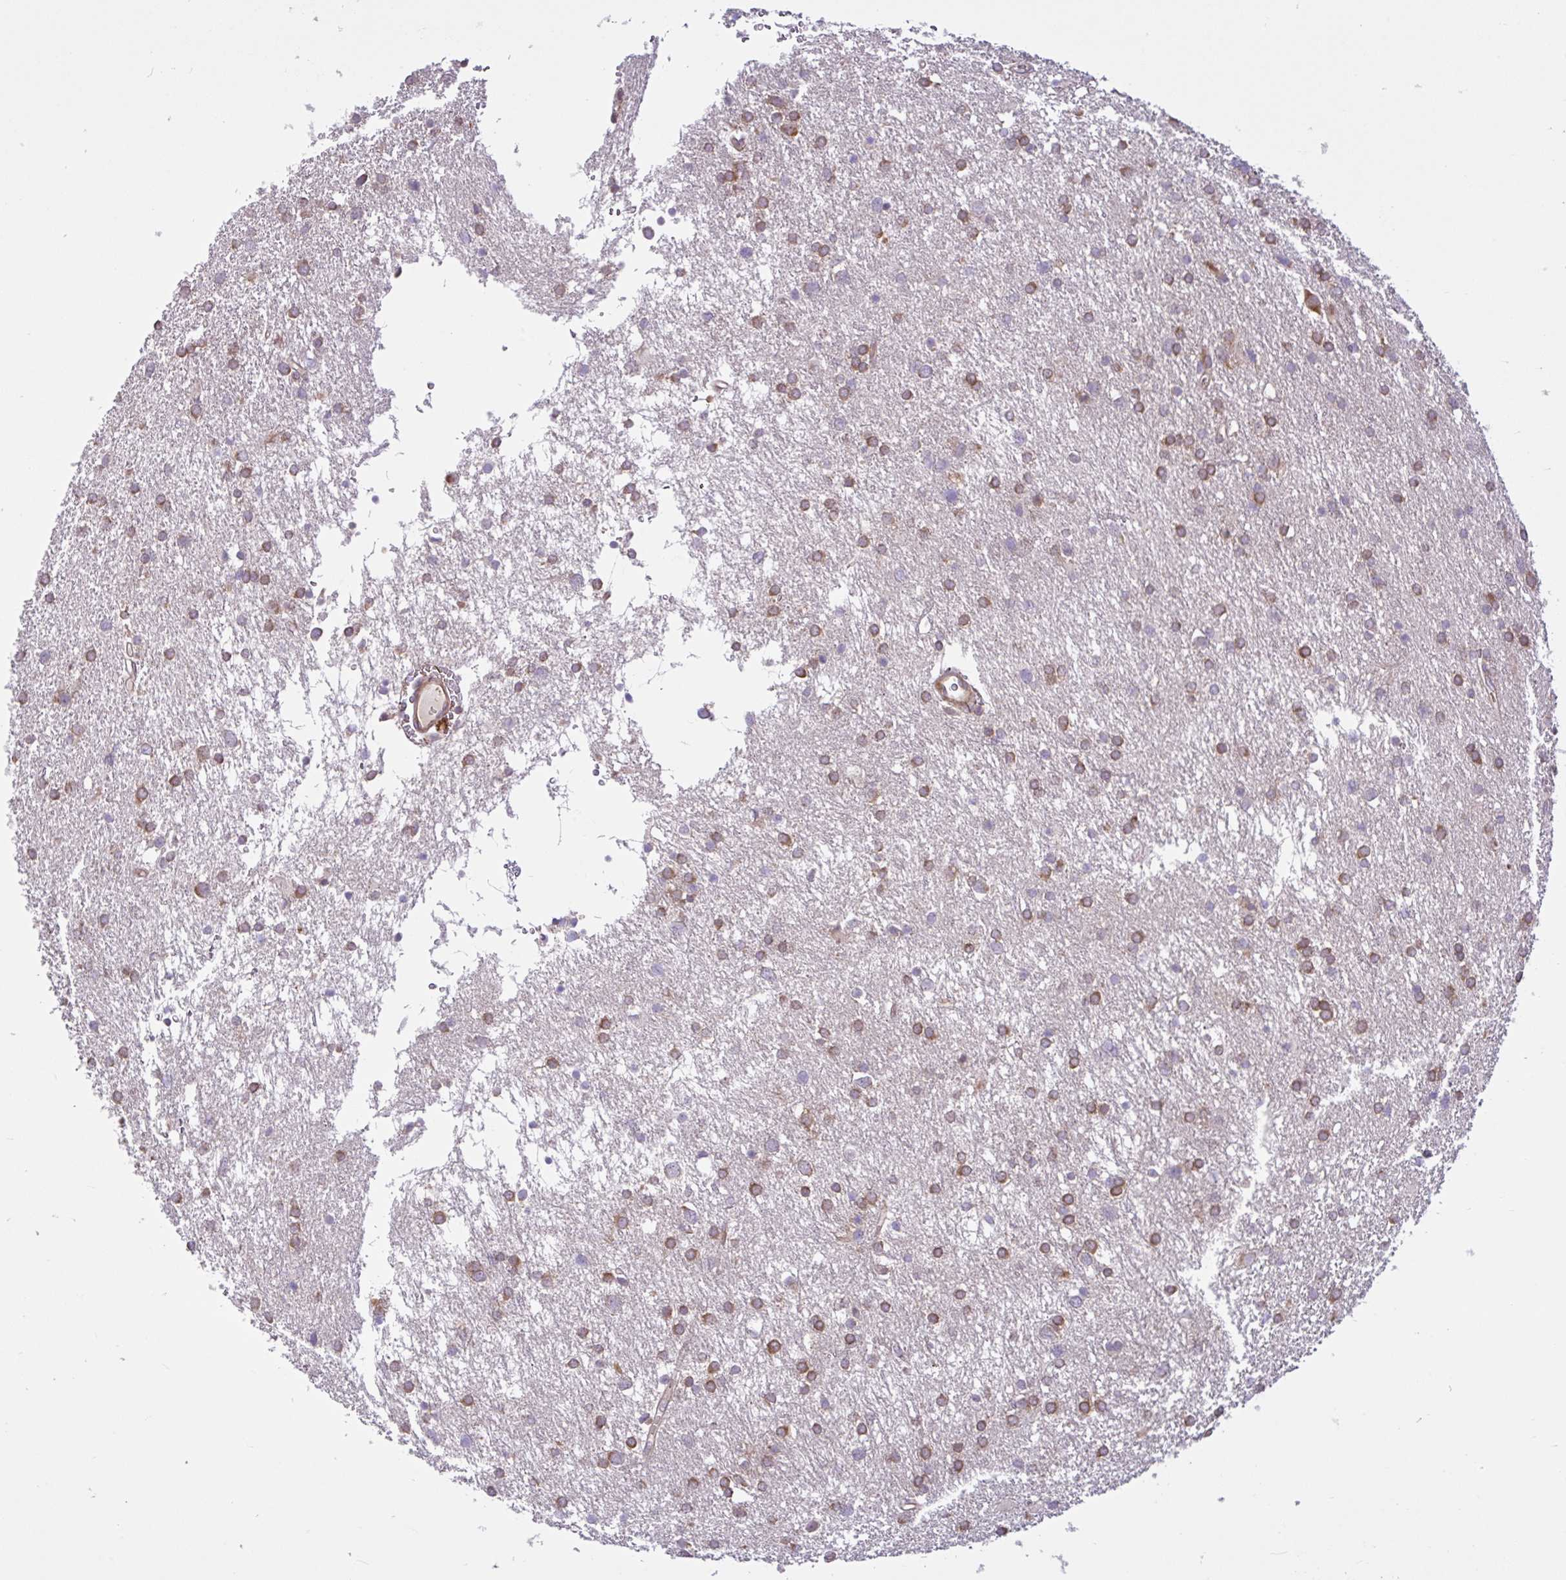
{"staining": {"intensity": "moderate", "quantity": ">75%", "location": "cytoplasmic/membranous"}, "tissue": "glioma", "cell_type": "Tumor cells", "image_type": "cancer", "snomed": [{"axis": "morphology", "description": "Glioma, malignant, Low grade"}, {"axis": "topography", "description": "Brain"}], "caption": "High-power microscopy captured an immunohistochemistry photomicrograph of glioma, revealing moderate cytoplasmic/membranous expression in approximately >75% of tumor cells.", "gene": "NTPCR", "patient": {"sex": "female", "age": 32}}